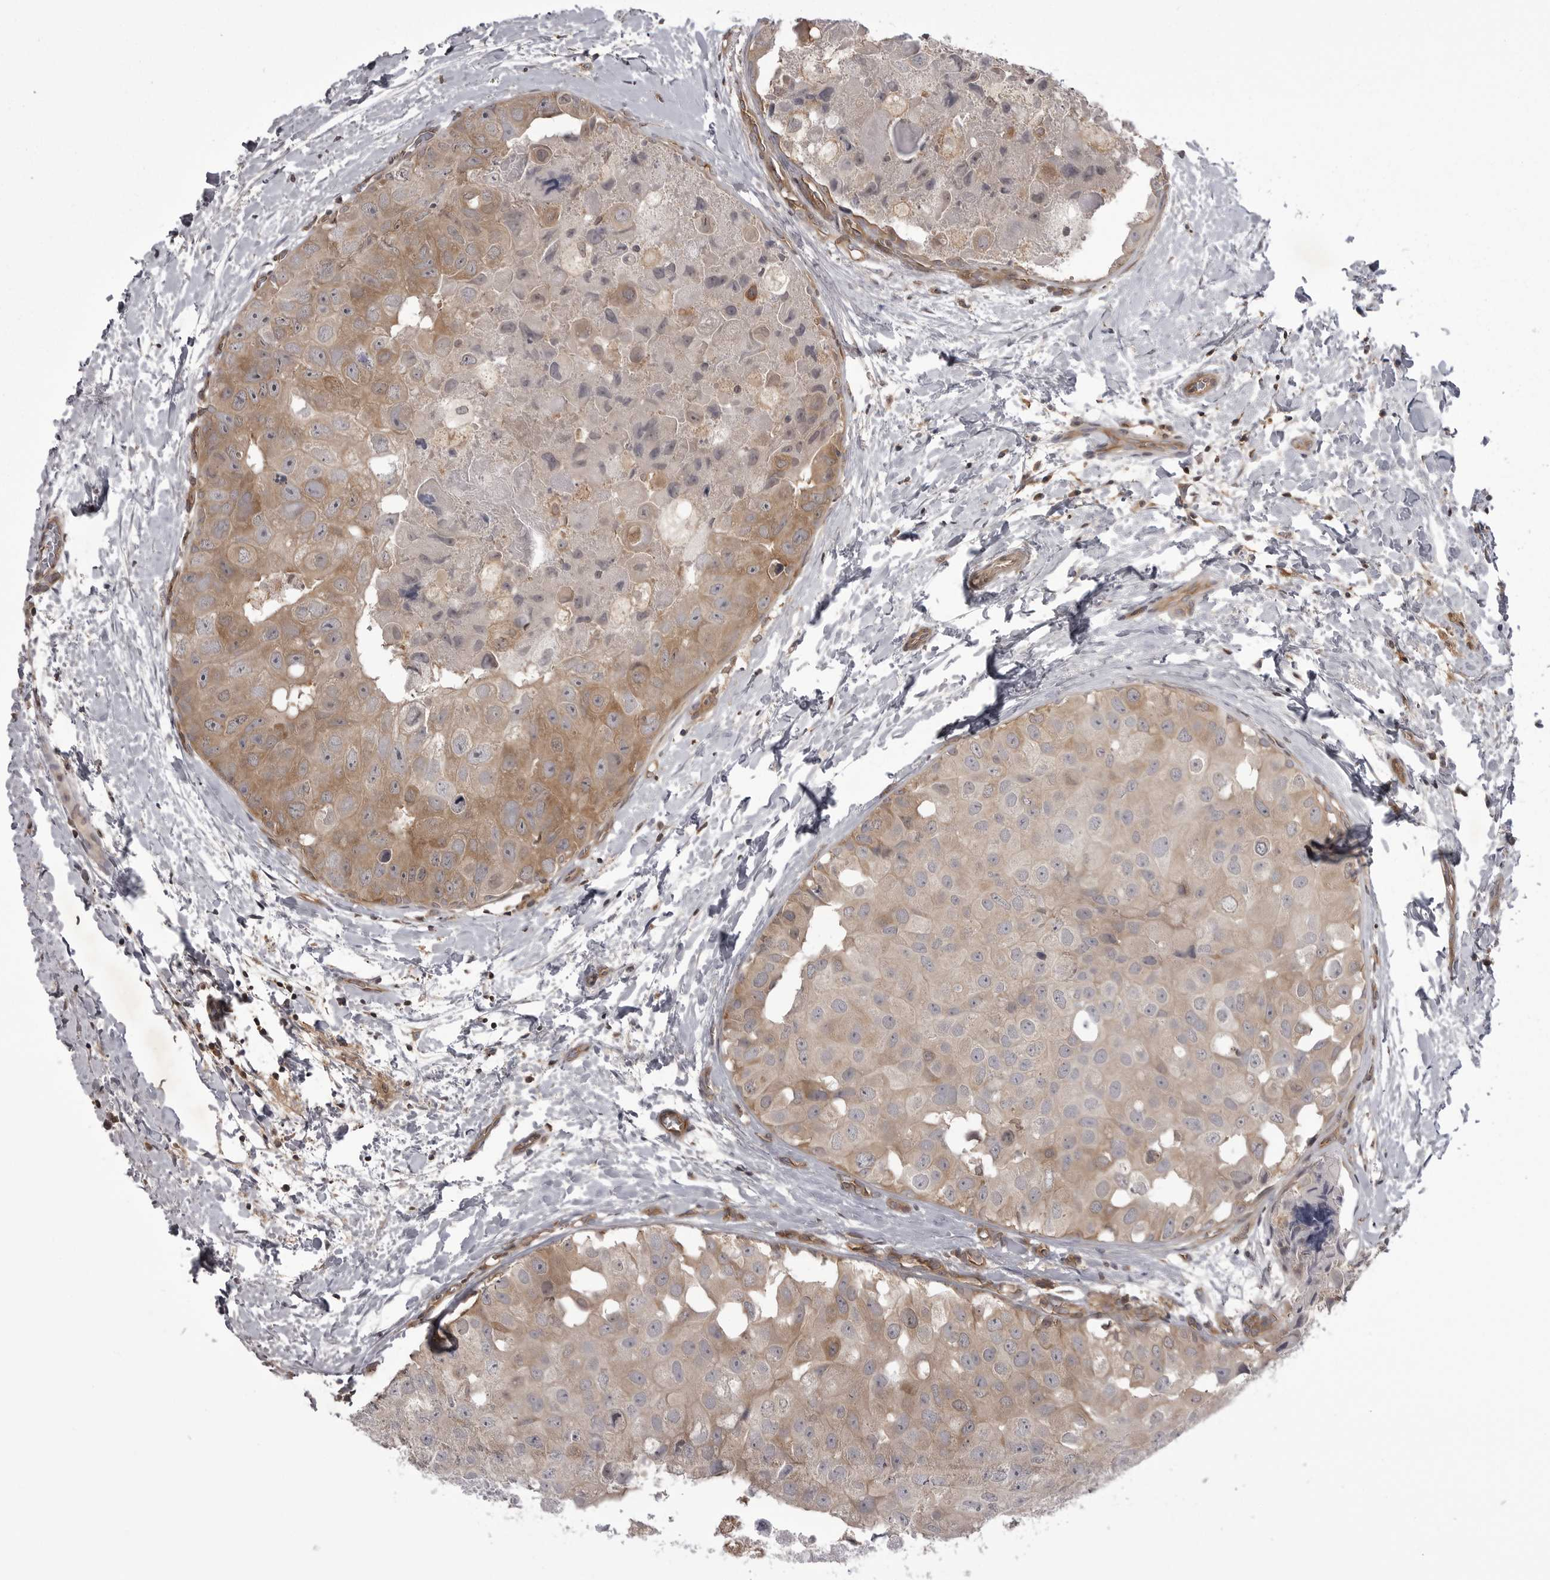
{"staining": {"intensity": "moderate", "quantity": ">75%", "location": "cytoplasmic/membranous"}, "tissue": "breast cancer", "cell_type": "Tumor cells", "image_type": "cancer", "snomed": [{"axis": "morphology", "description": "Duct carcinoma"}, {"axis": "topography", "description": "Breast"}], "caption": "Immunohistochemistry staining of breast infiltrating ductal carcinoma, which displays medium levels of moderate cytoplasmic/membranous expression in approximately >75% of tumor cells indicating moderate cytoplasmic/membranous protein expression. The staining was performed using DAB (3,3'-diaminobenzidine) (brown) for protein detection and nuclei were counterstained in hematoxylin (blue).", "gene": "STK24", "patient": {"sex": "female", "age": 62}}